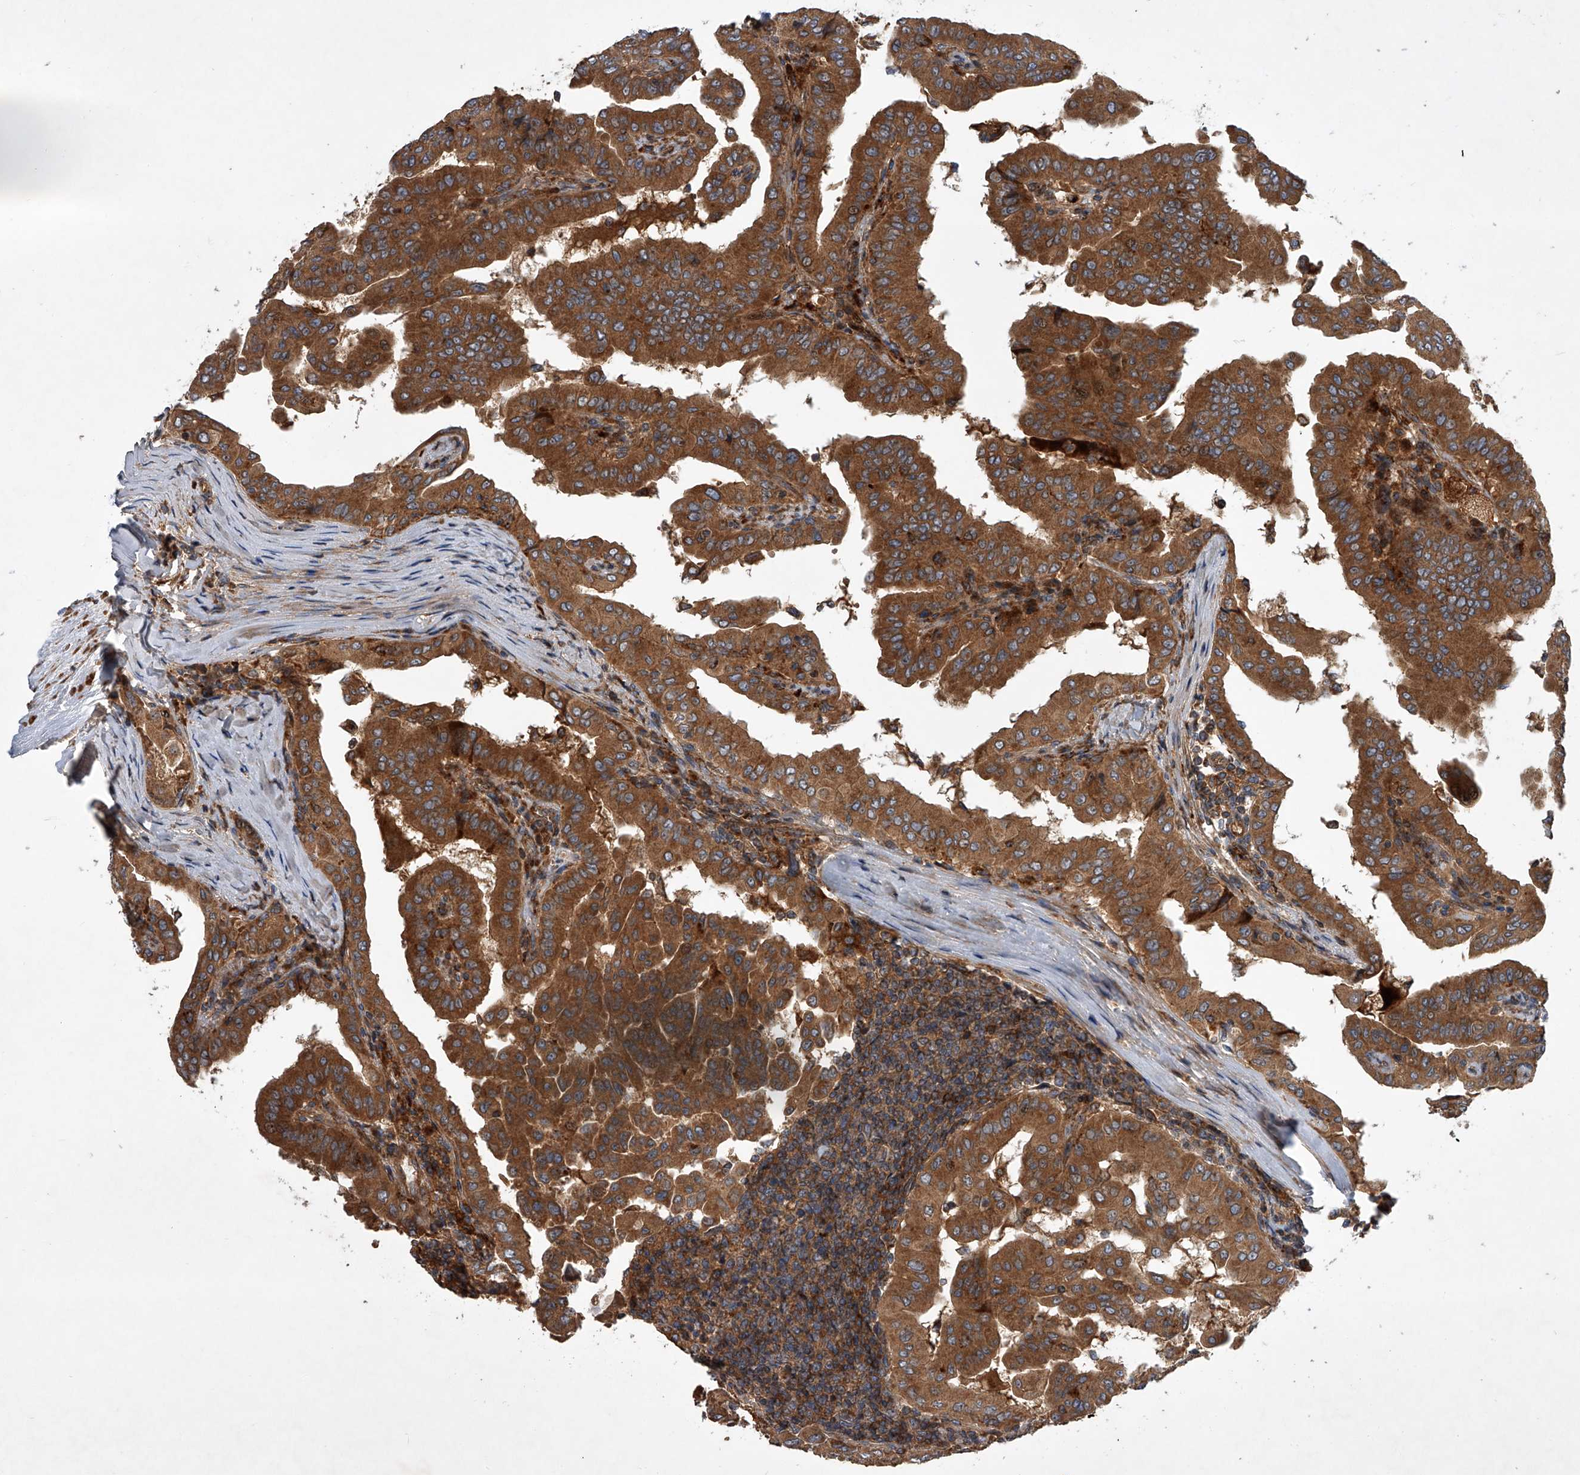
{"staining": {"intensity": "moderate", "quantity": ">75%", "location": "cytoplasmic/membranous"}, "tissue": "thyroid cancer", "cell_type": "Tumor cells", "image_type": "cancer", "snomed": [{"axis": "morphology", "description": "Papillary adenocarcinoma, NOS"}, {"axis": "topography", "description": "Thyroid gland"}], "caption": "Moderate cytoplasmic/membranous staining is identified in about >75% of tumor cells in thyroid cancer.", "gene": "USP47", "patient": {"sex": "male", "age": 33}}